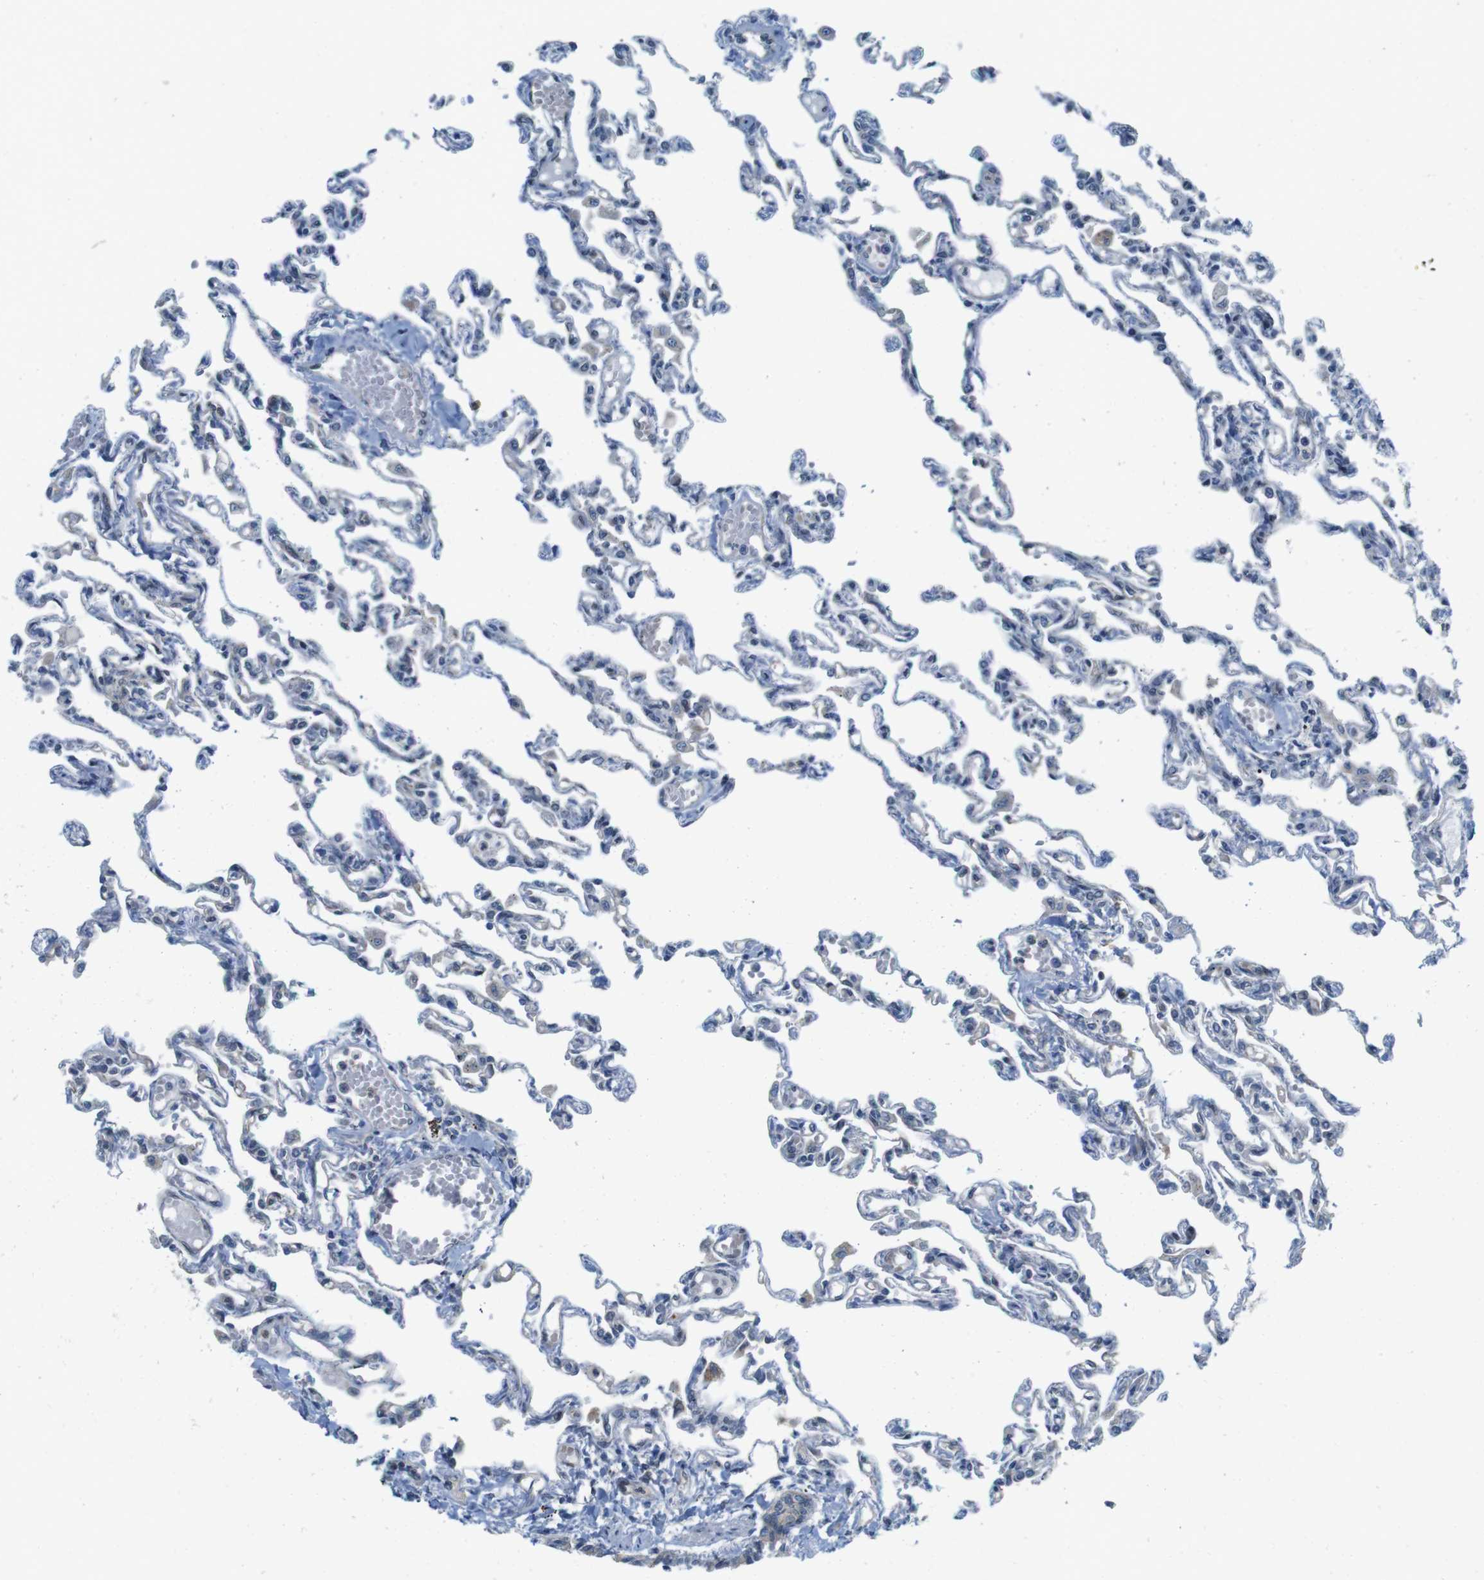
{"staining": {"intensity": "negative", "quantity": "none", "location": "none"}, "tissue": "lung", "cell_type": "Alveolar cells", "image_type": "normal", "snomed": [{"axis": "morphology", "description": "Normal tissue, NOS"}, {"axis": "topography", "description": "Lung"}], "caption": "Normal lung was stained to show a protein in brown. There is no significant staining in alveolar cells. Brightfield microscopy of IHC stained with DAB (brown) and hematoxylin (blue), captured at high magnification.", "gene": "SKI", "patient": {"sex": "male", "age": 21}}